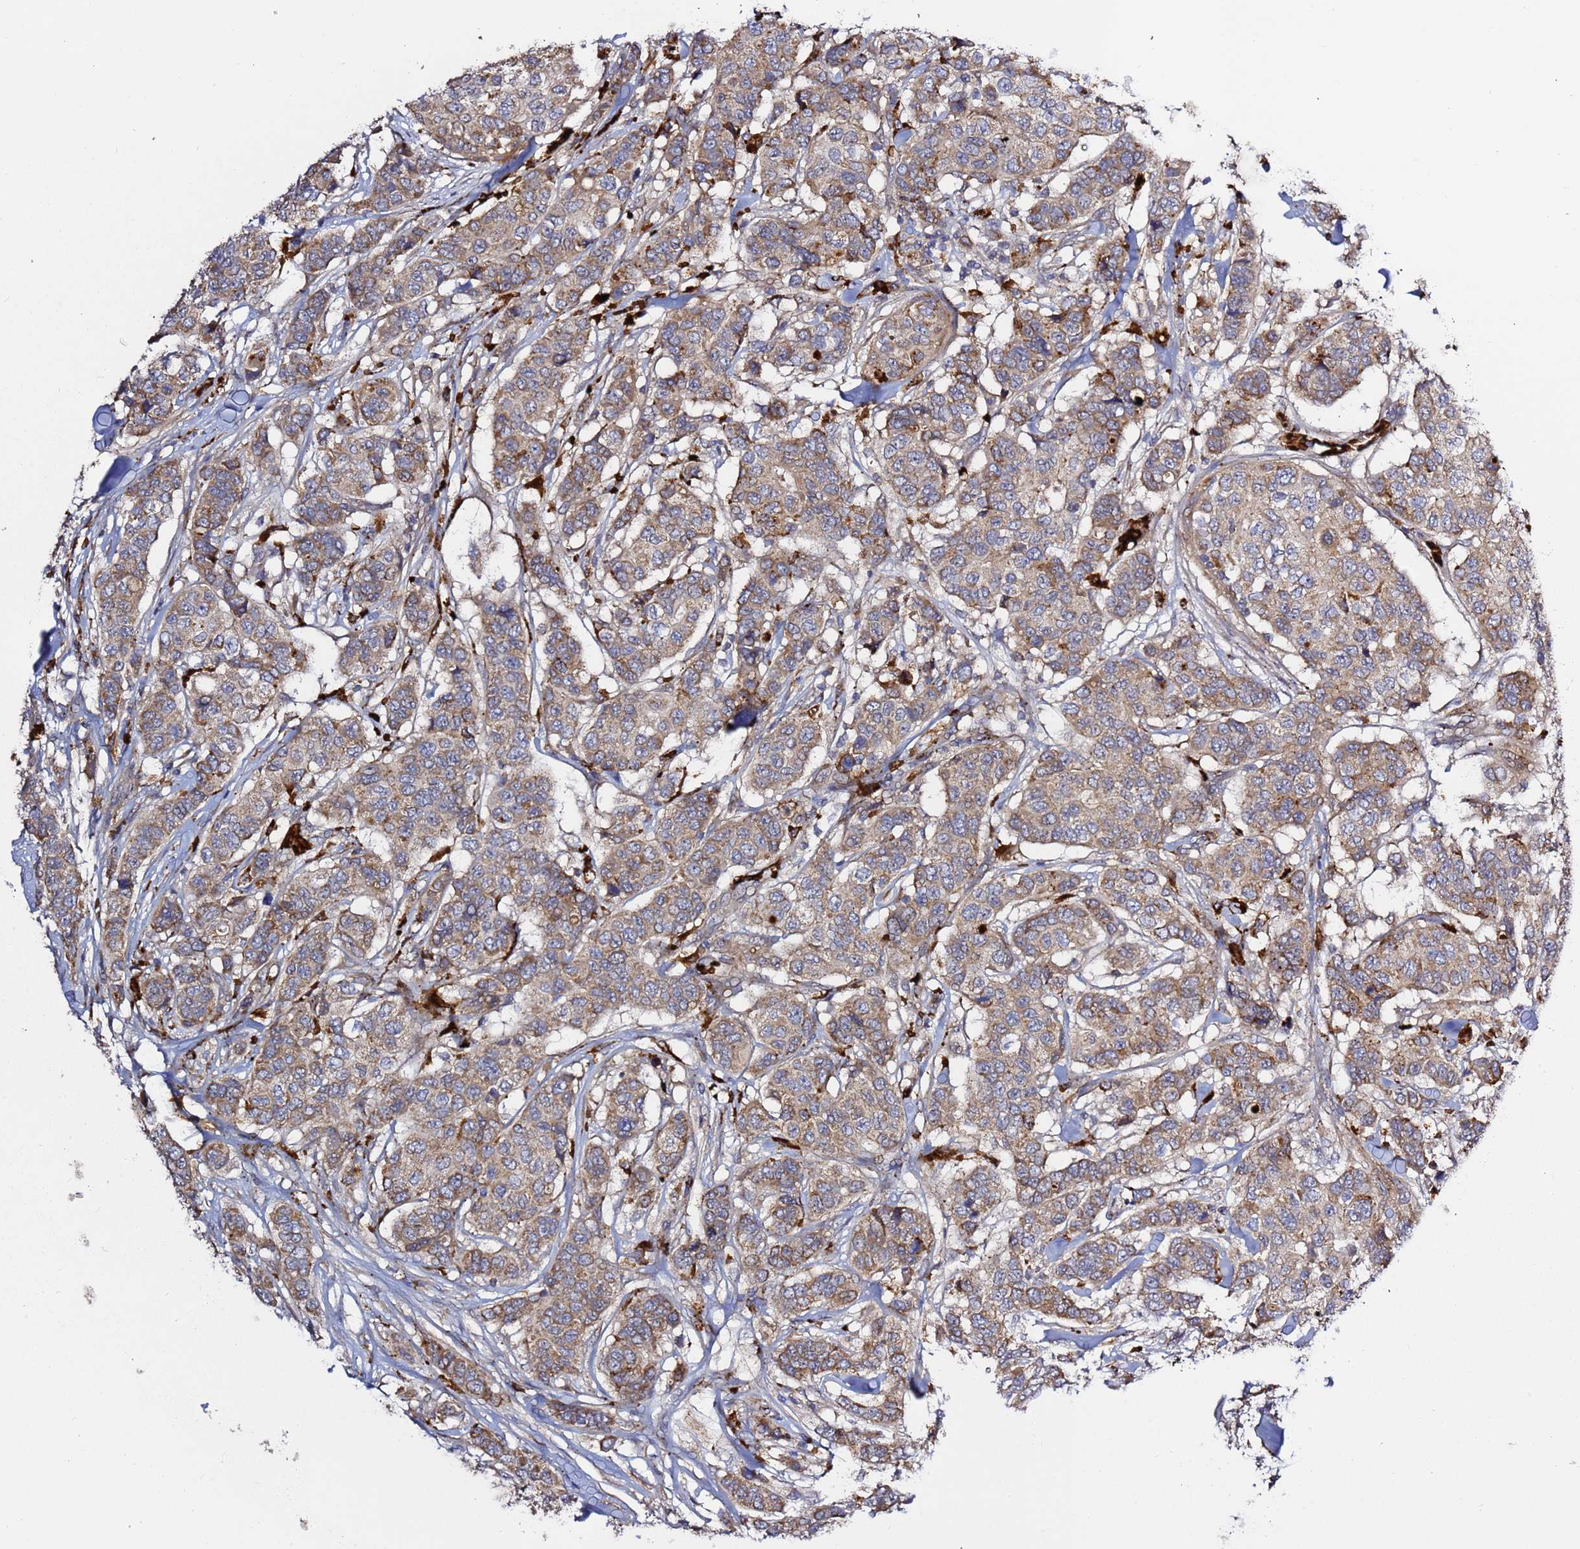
{"staining": {"intensity": "moderate", "quantity": ">75%", "location": "cytoplasmic/membranous"}, "tissue": "breast cancer", "cell_type": "Tumor cells", "image_type": "cancer", "snomed": [{"axis": "morphology", "description": "Lobular carcinoma"}, {"axis": "topography", "description": "Breast"}], "caption": "Breast cancer (lobular carcinoma) stained with immunohistochemistry exhibits moderate cytoplasmic/membranous staining in approximately >75% of tumor cells.", "gene": "VPS36", "patient": {"sex": "female", "age": 51}}